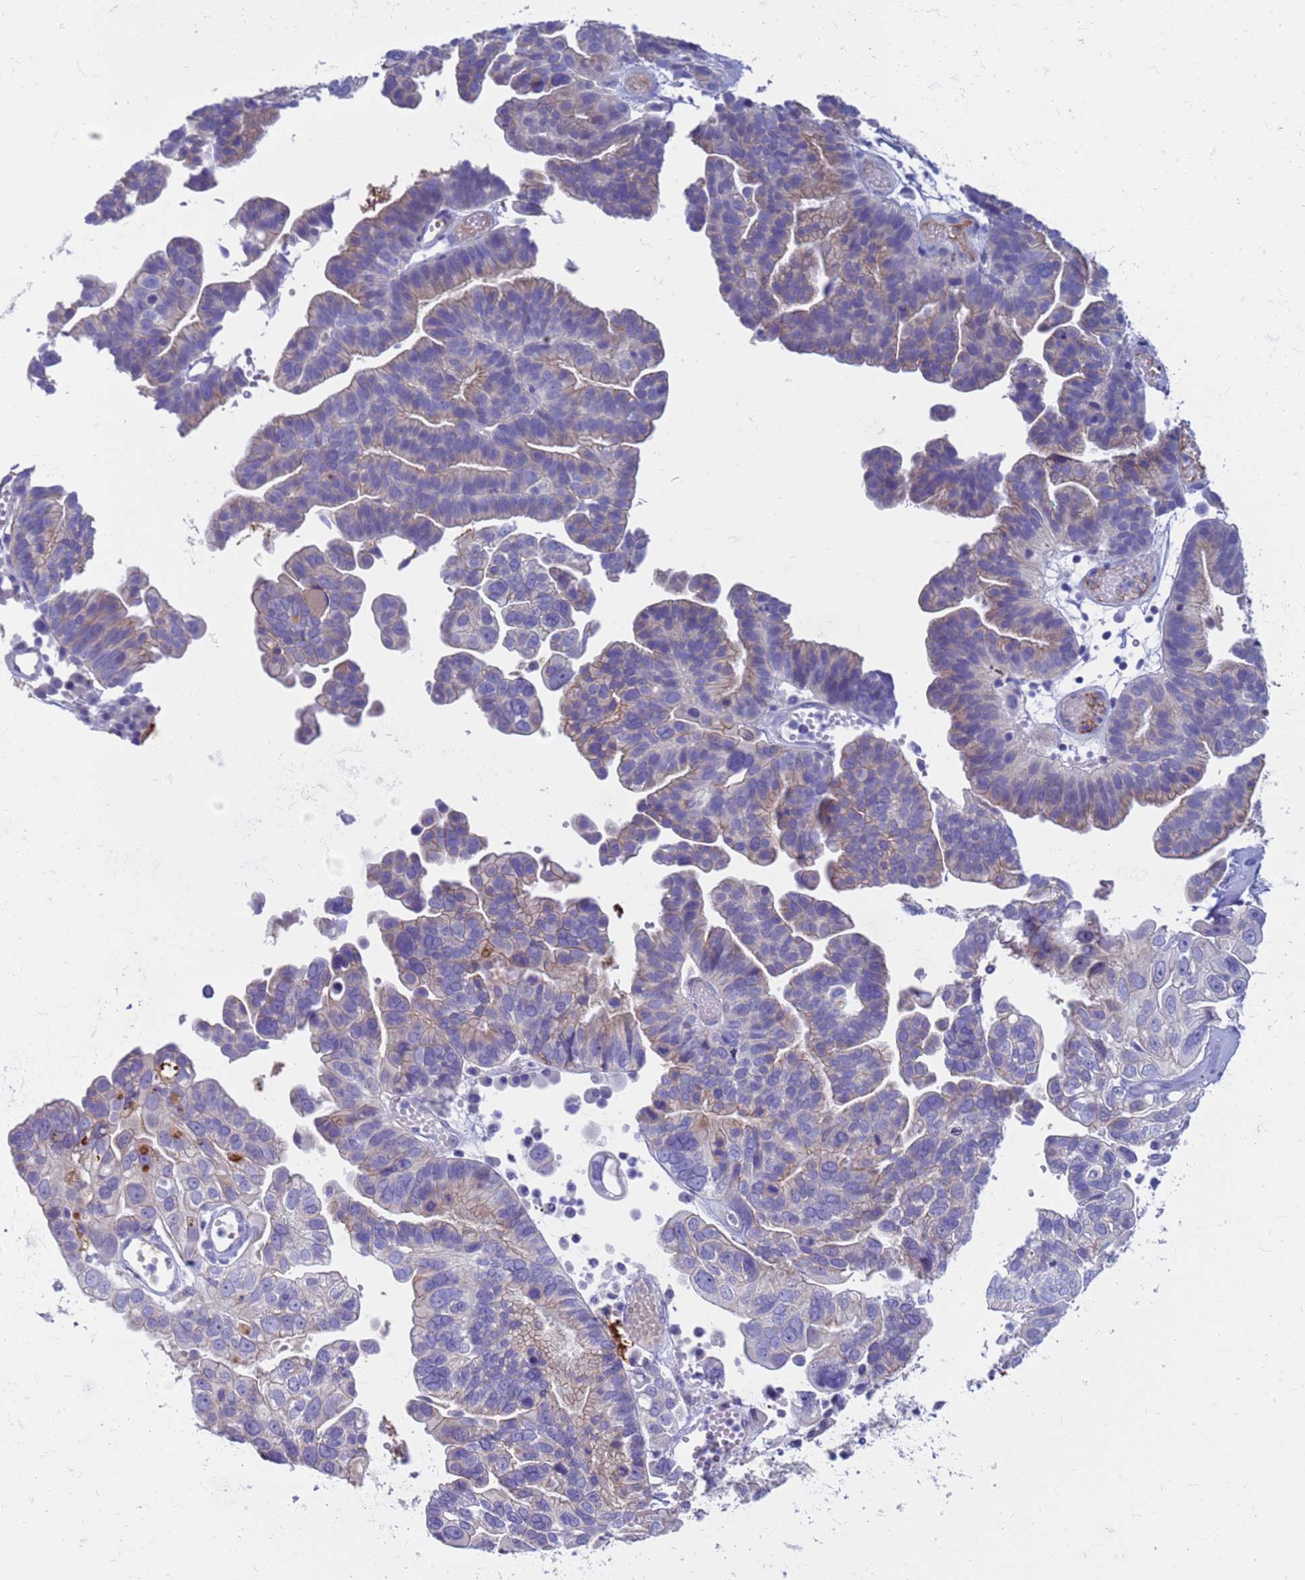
{"staining": {"intensity": "negative", "quantity": "none", "location": "none"}, "tissue": "ovarian cancer", "cell_type": "Tumor cells", "image_type": "cancer", "snomed": [{"axis": "morphology", "description": "Cystadenocarcinoma, serous, NOS"}, {"axis": "topography", "description": "Ovary"}], "caption": "Protein analysis of ovarian cancer (serous cystadenocarcinoma) demonstrates no significant expression in tumor cells.", "gene": "C4orf46", "patient": {"sex": "female", "age": 56}}